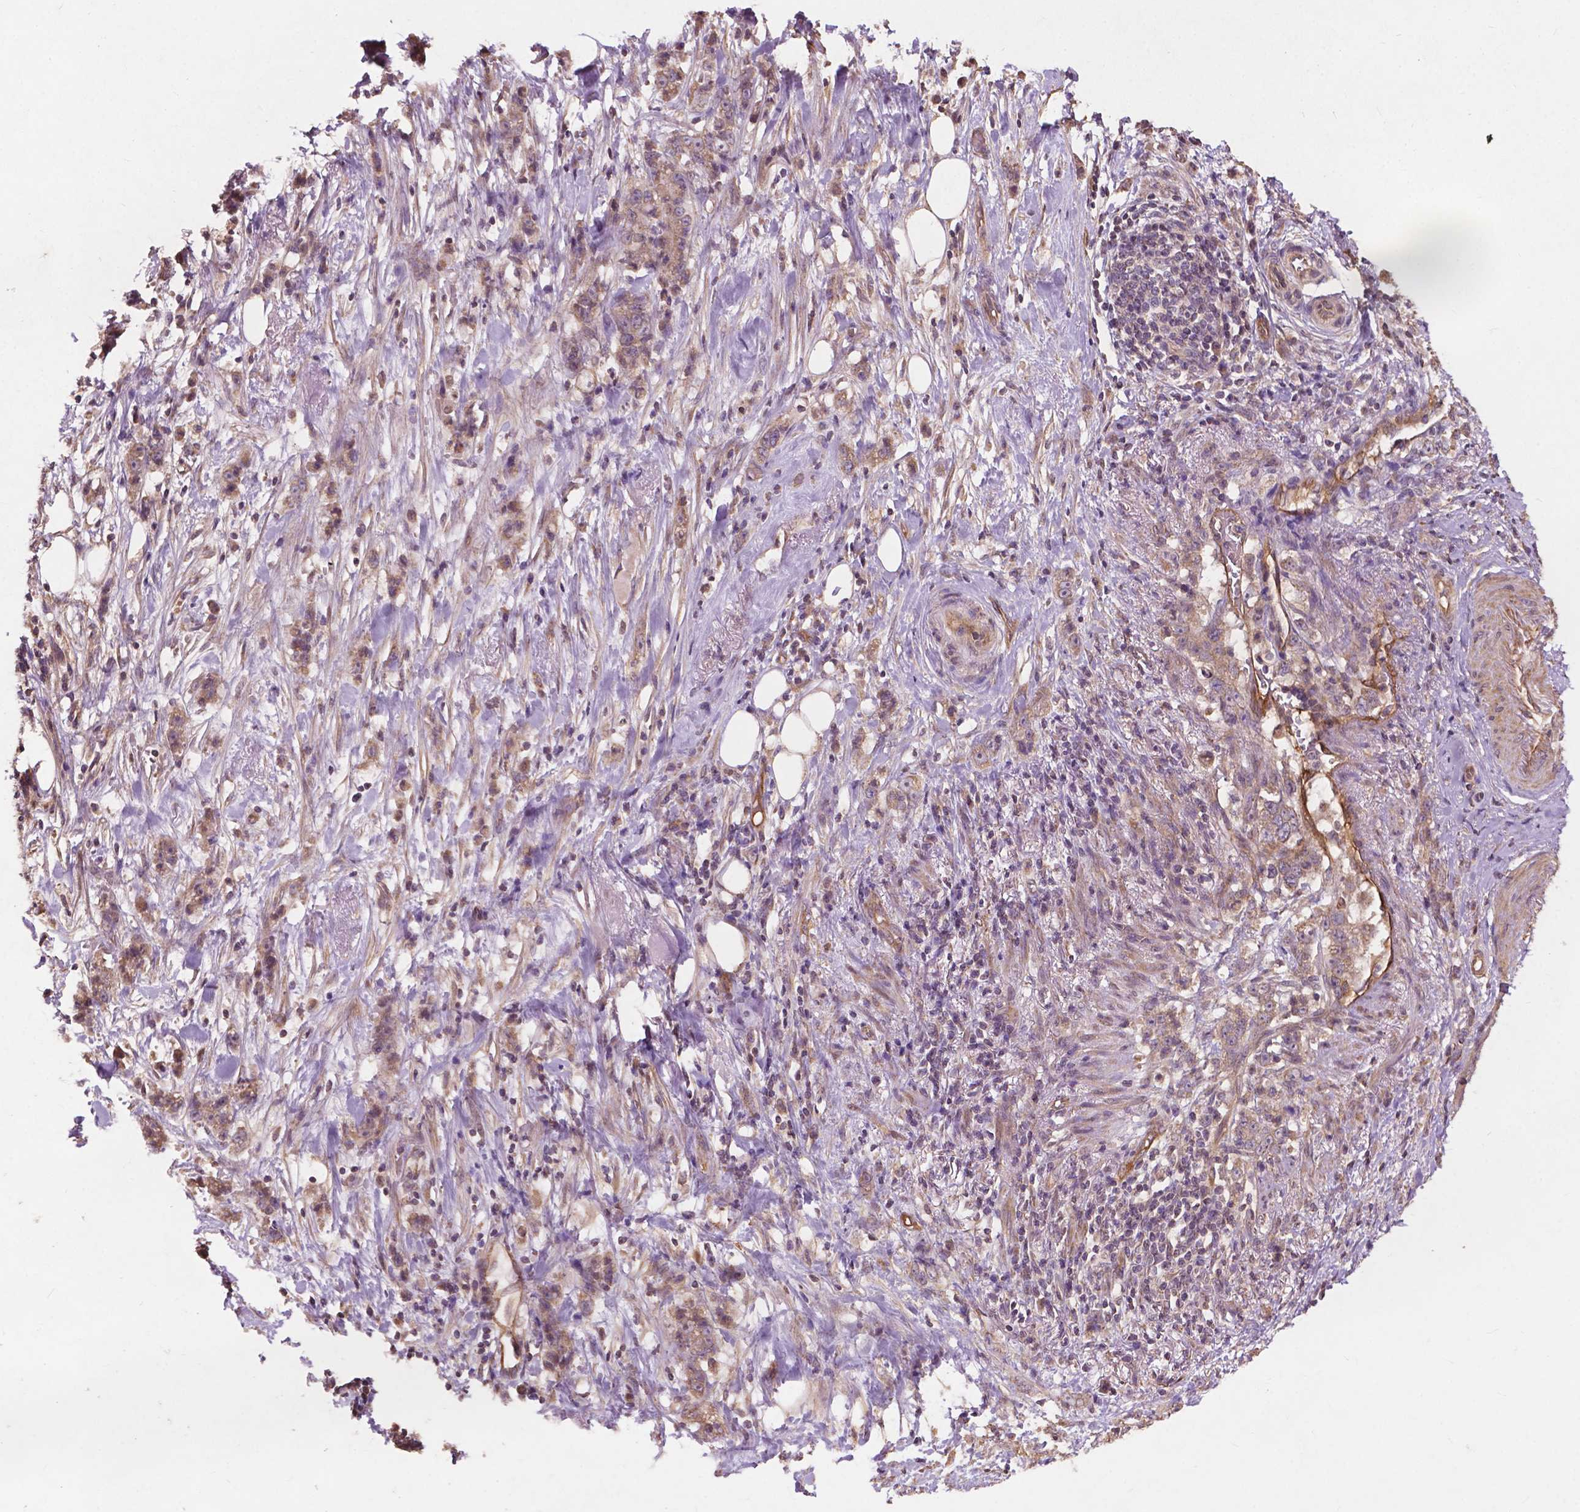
{"staining": {"intensity": "weak", "quantity": ">75%", "location": "cytoplasmic/membranous"}, "tissue": "stomach cancer", "cell_type": "Tumor cells", "image_type": "cancer", "snomed": [{"axis": "morphology", "description": "Adenocarcinoma, NOS"}, {"axis": "topography", "description": "Stomach, lower"}], "caption": "Stomach cancer (adenocarcinoma) stained with DAB immunohistochemistry reveals low levels of weak cytoplasmic/membranous expression in approximately >75% of tumor cells. Using DAB (3,3'-diaminobenzidine) (brown) and hematoxylin (blue) stains, captured at high magnification using brightfield microscopy.", "gene": "CDC42BPA", "patient": {"sex": "male", "age": 88}}